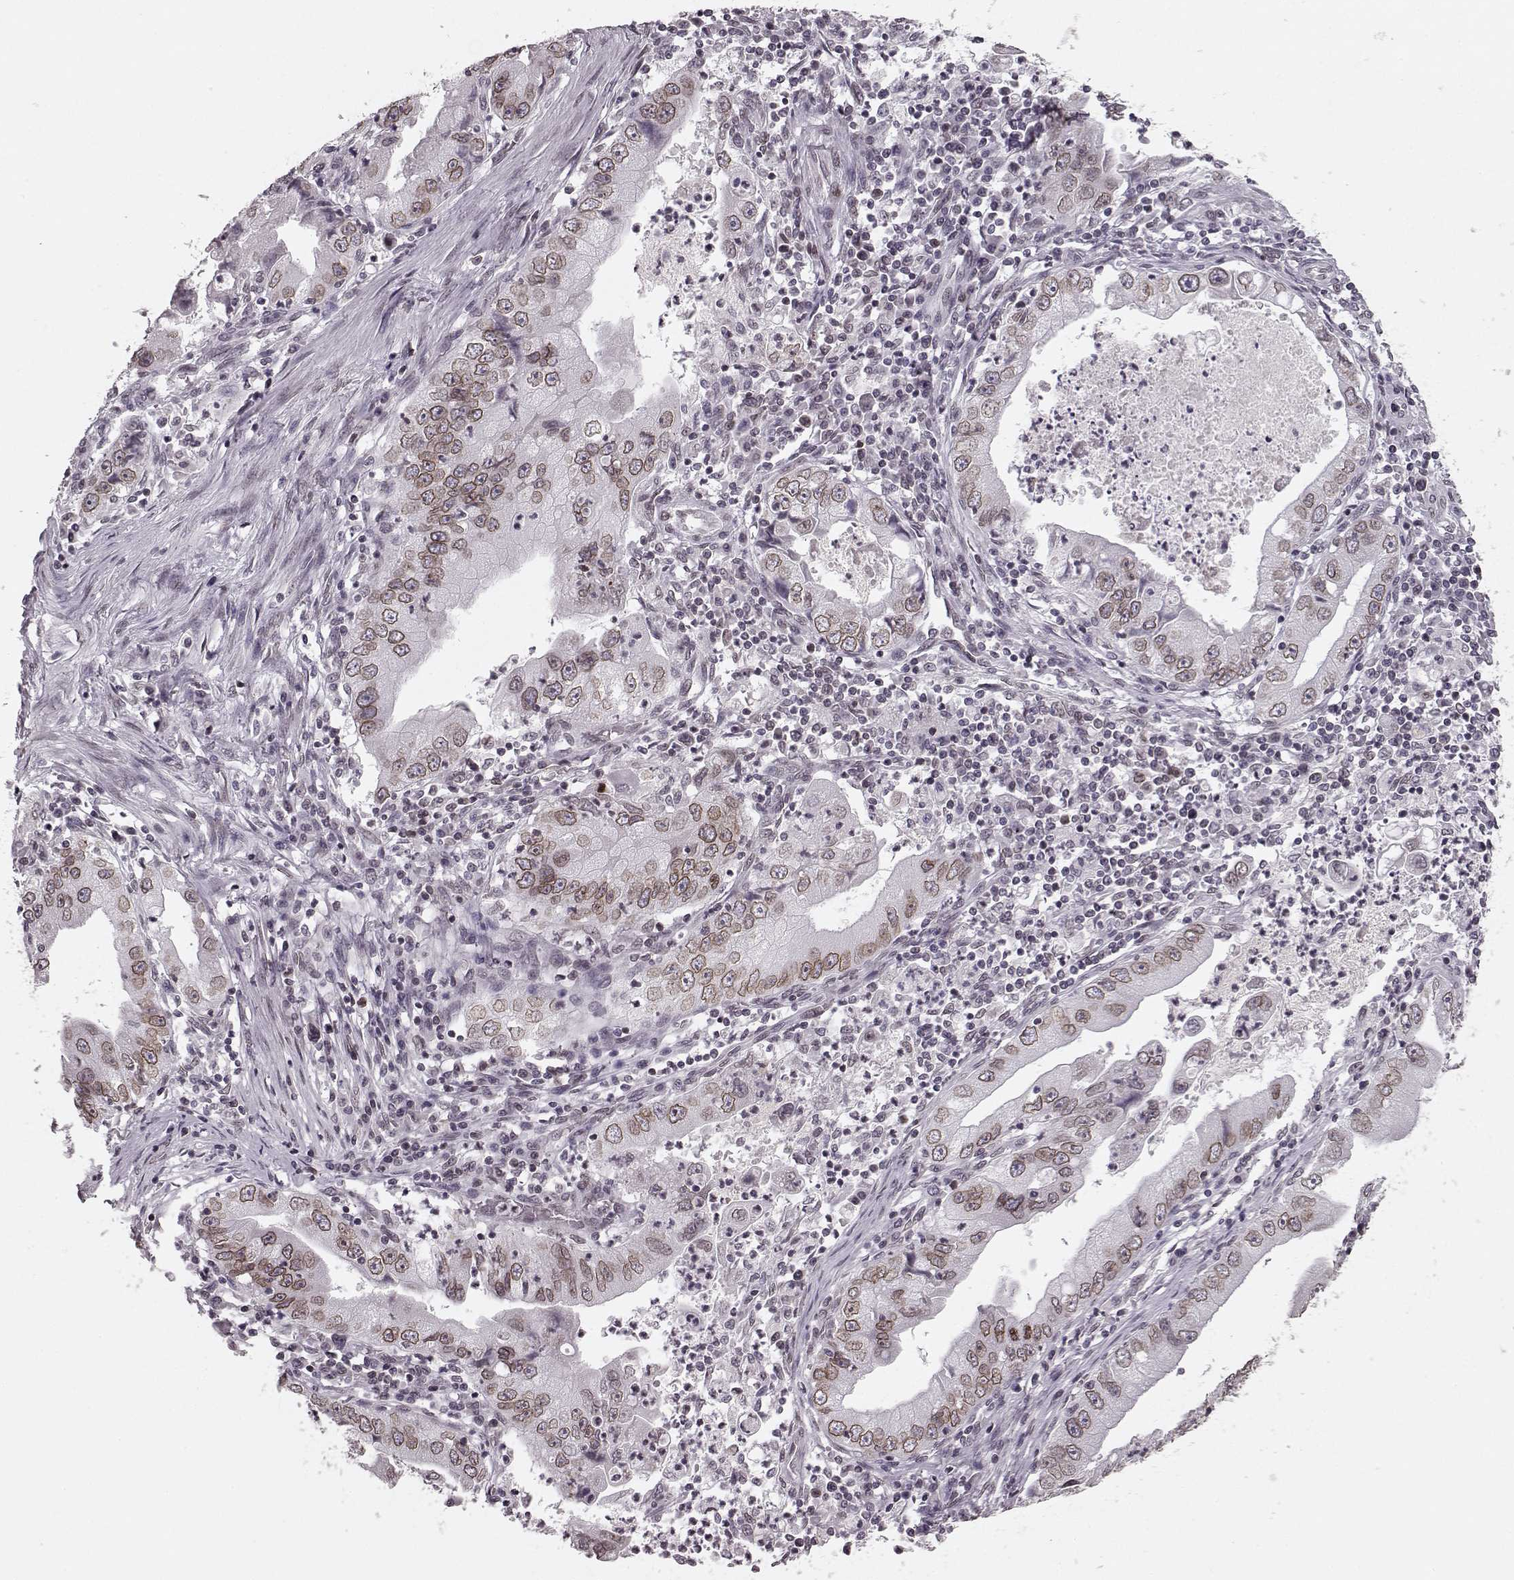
{"staining": {"intensity": "moderate", "quantity": ">75%", "location": "cytoplasmic/membranous,nuclear"}, "tissue": "stomach cancer", "cell_type": "Tumor cells", "image_type": "cancer", "snomed": [{"axis": "morphology", "description": "Adenocarcinoma, NOS"}, {"axis": "topography", "description": "Stomach"}], "caption": "Moderate cytoplasmic/membranous and nuclear staining for a protein is present in approximately >75% of tumor cells of adenocarcinoma (stomach) using IHC.", "gene": "DCAF12", "patient": {"sex": "male", "age": 76}}